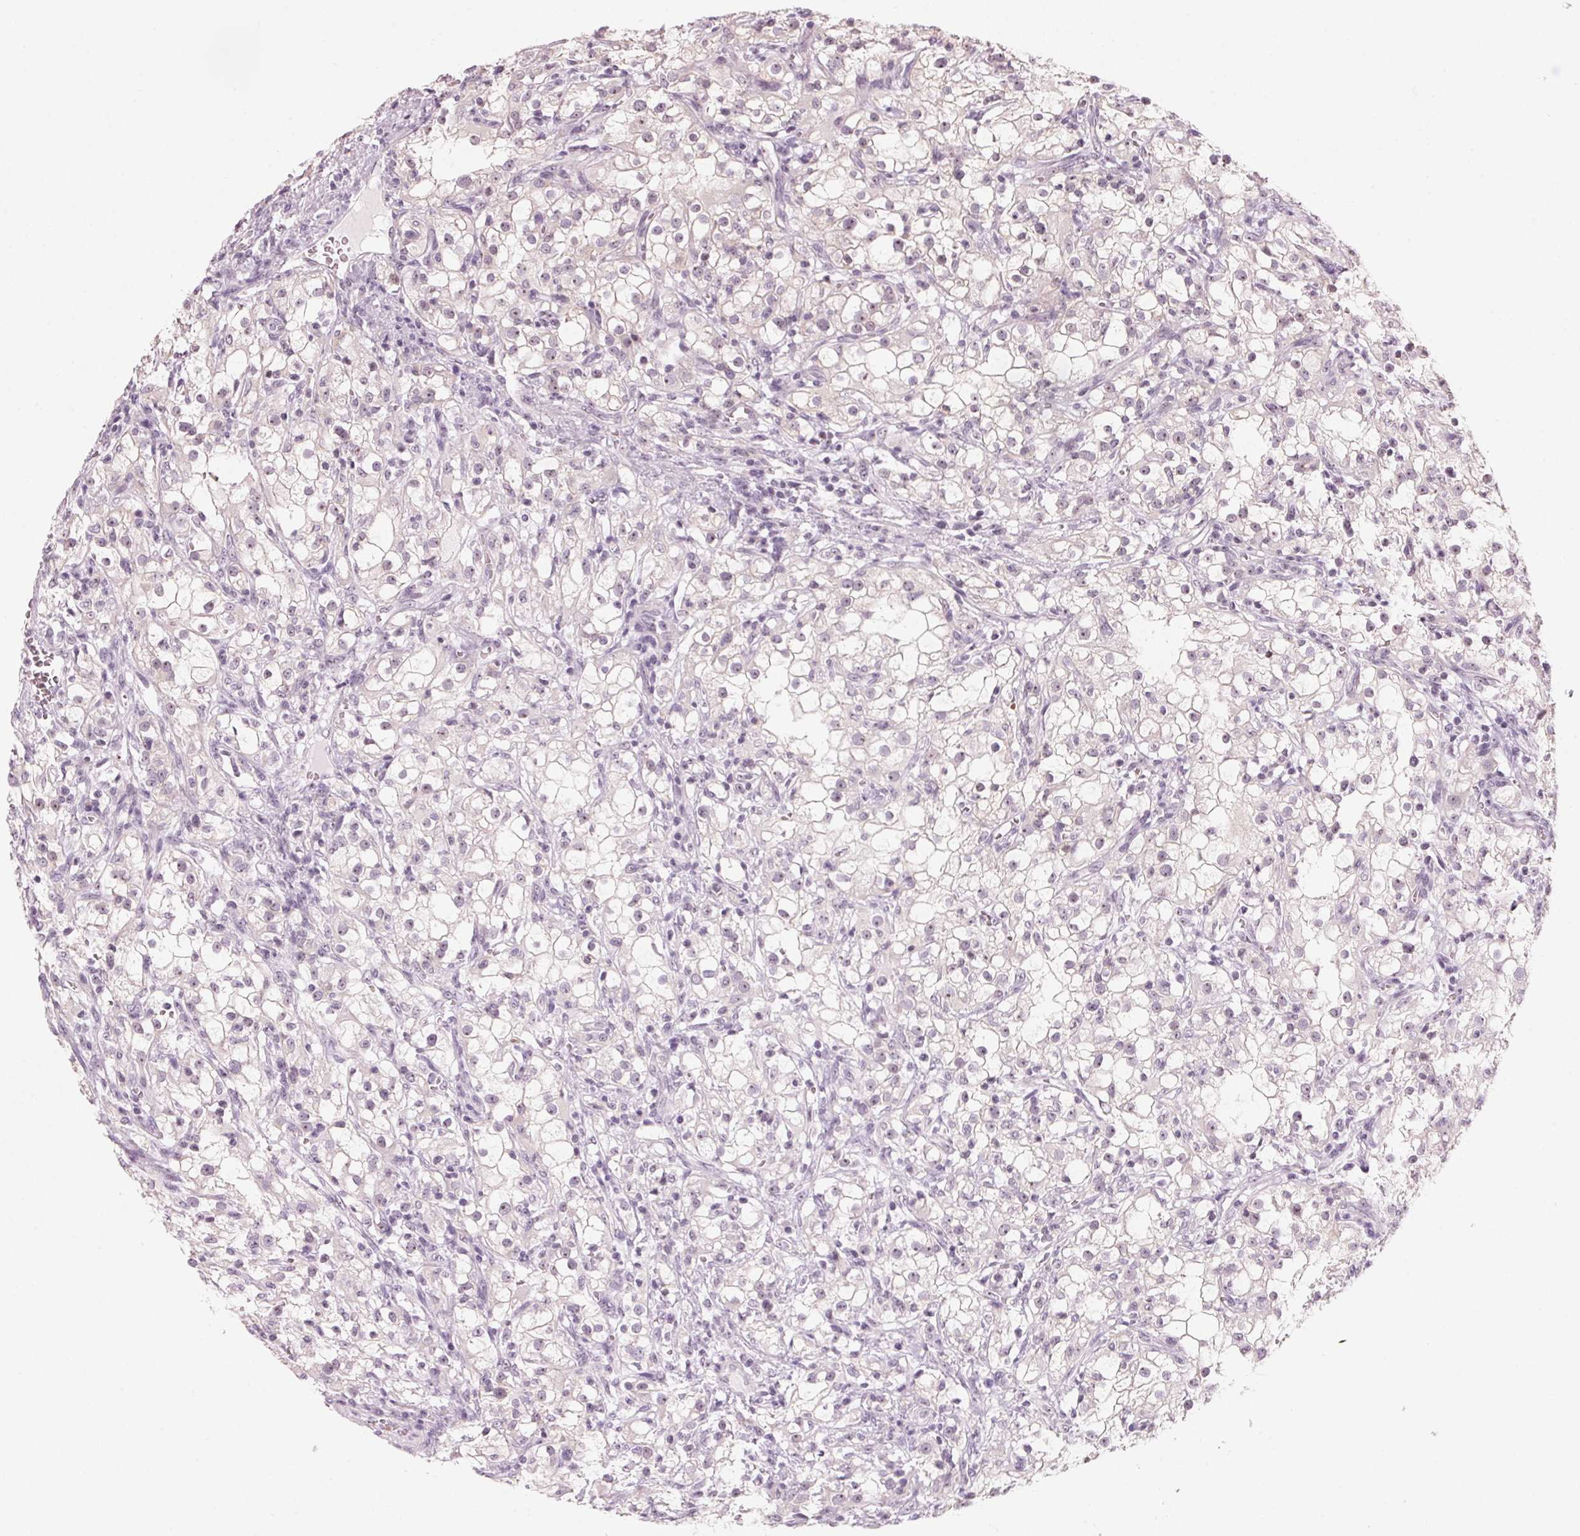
{"staining": {"intensity": "weak", "quantity": "<25%", "location": "nuclear"}, "tissue": "renal cancer", "cell_type": "Tumor cells", "image_type": "cancer", "snomed": [{"axis": "morphology", "description": "Adenocarcinoma, NOS"}, {"axis": "topography", "description": "Kidney"}], "caption": "The micrograph displays no significant expression in tumor cells of renal adenocarcinoma. The staining is performed using DAB (3,3'-diaminobenzidine) brown chromogen with nuclei counter-stained in using hematoxylin.", "gene": "DNTTIP2", "patient": {"sex": "female", "age": 74}}